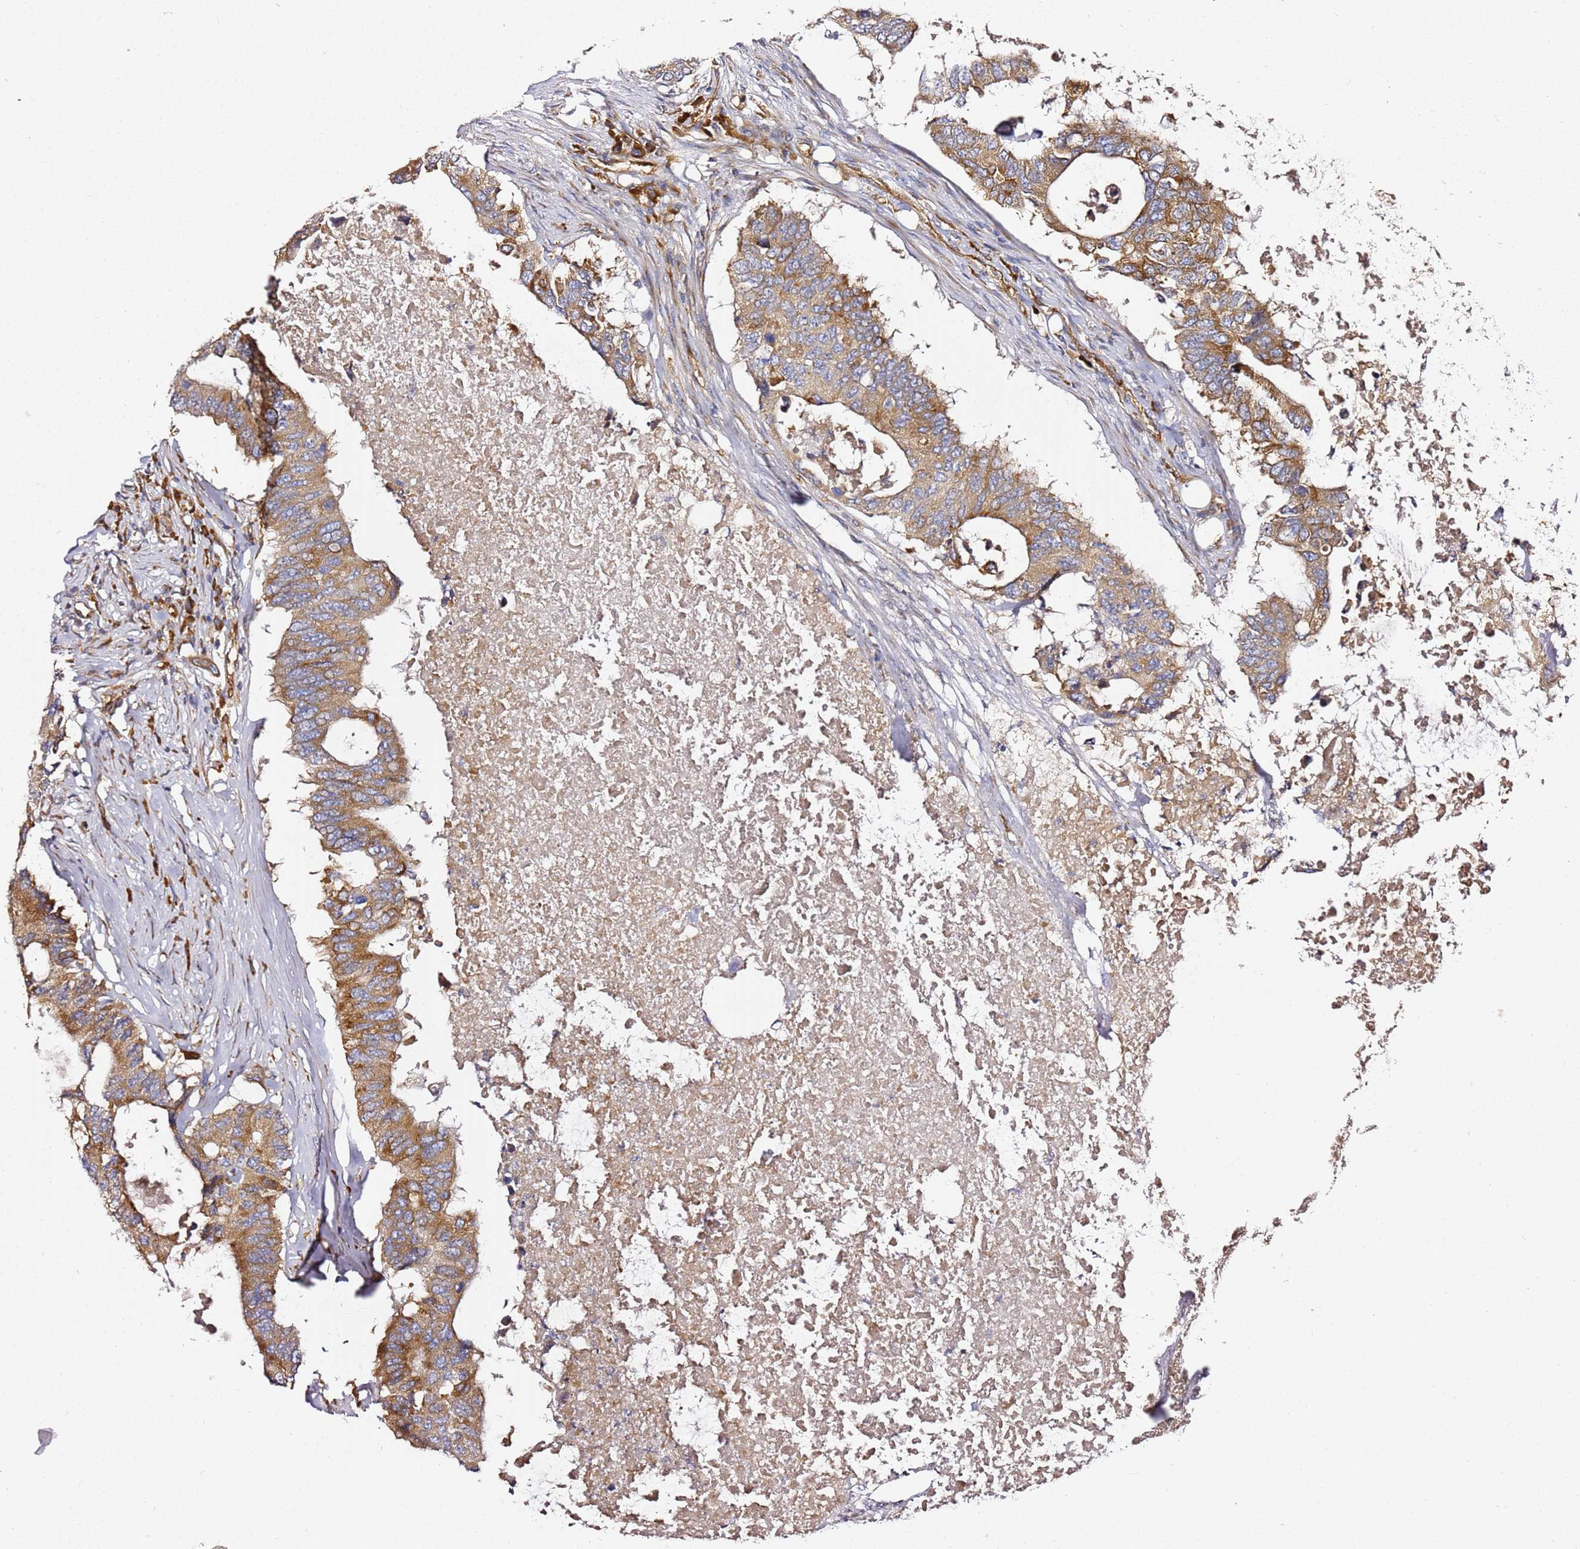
{"staining": {"intensity": "moderate", "quantity": ">75%", "location": "cytoplasmic/membranous"}, "tissue": "colorectal cancer", "cell_type": "Tumor cells", "image_type": "cancer", "snomed": [{"axis": "morphology", "description": "Adenocarcinoma, NOS"}, {"axis": "topography", "description": "Colon"}], "caption": "DAB (3,3'-diaminobenzidine) immunohistochemical staining of adenocarcinoma (colorectal) reveals moderate cytoplasmic/membranous protein positivity in approximately >75% of tumor cells. The protein is stained brown, and the nuclei are stained in blue (DAB IHC with brightfield microscopy, high magnification).", "gene": "KIF7", "patient": {"sex": "male", "age": 71}}